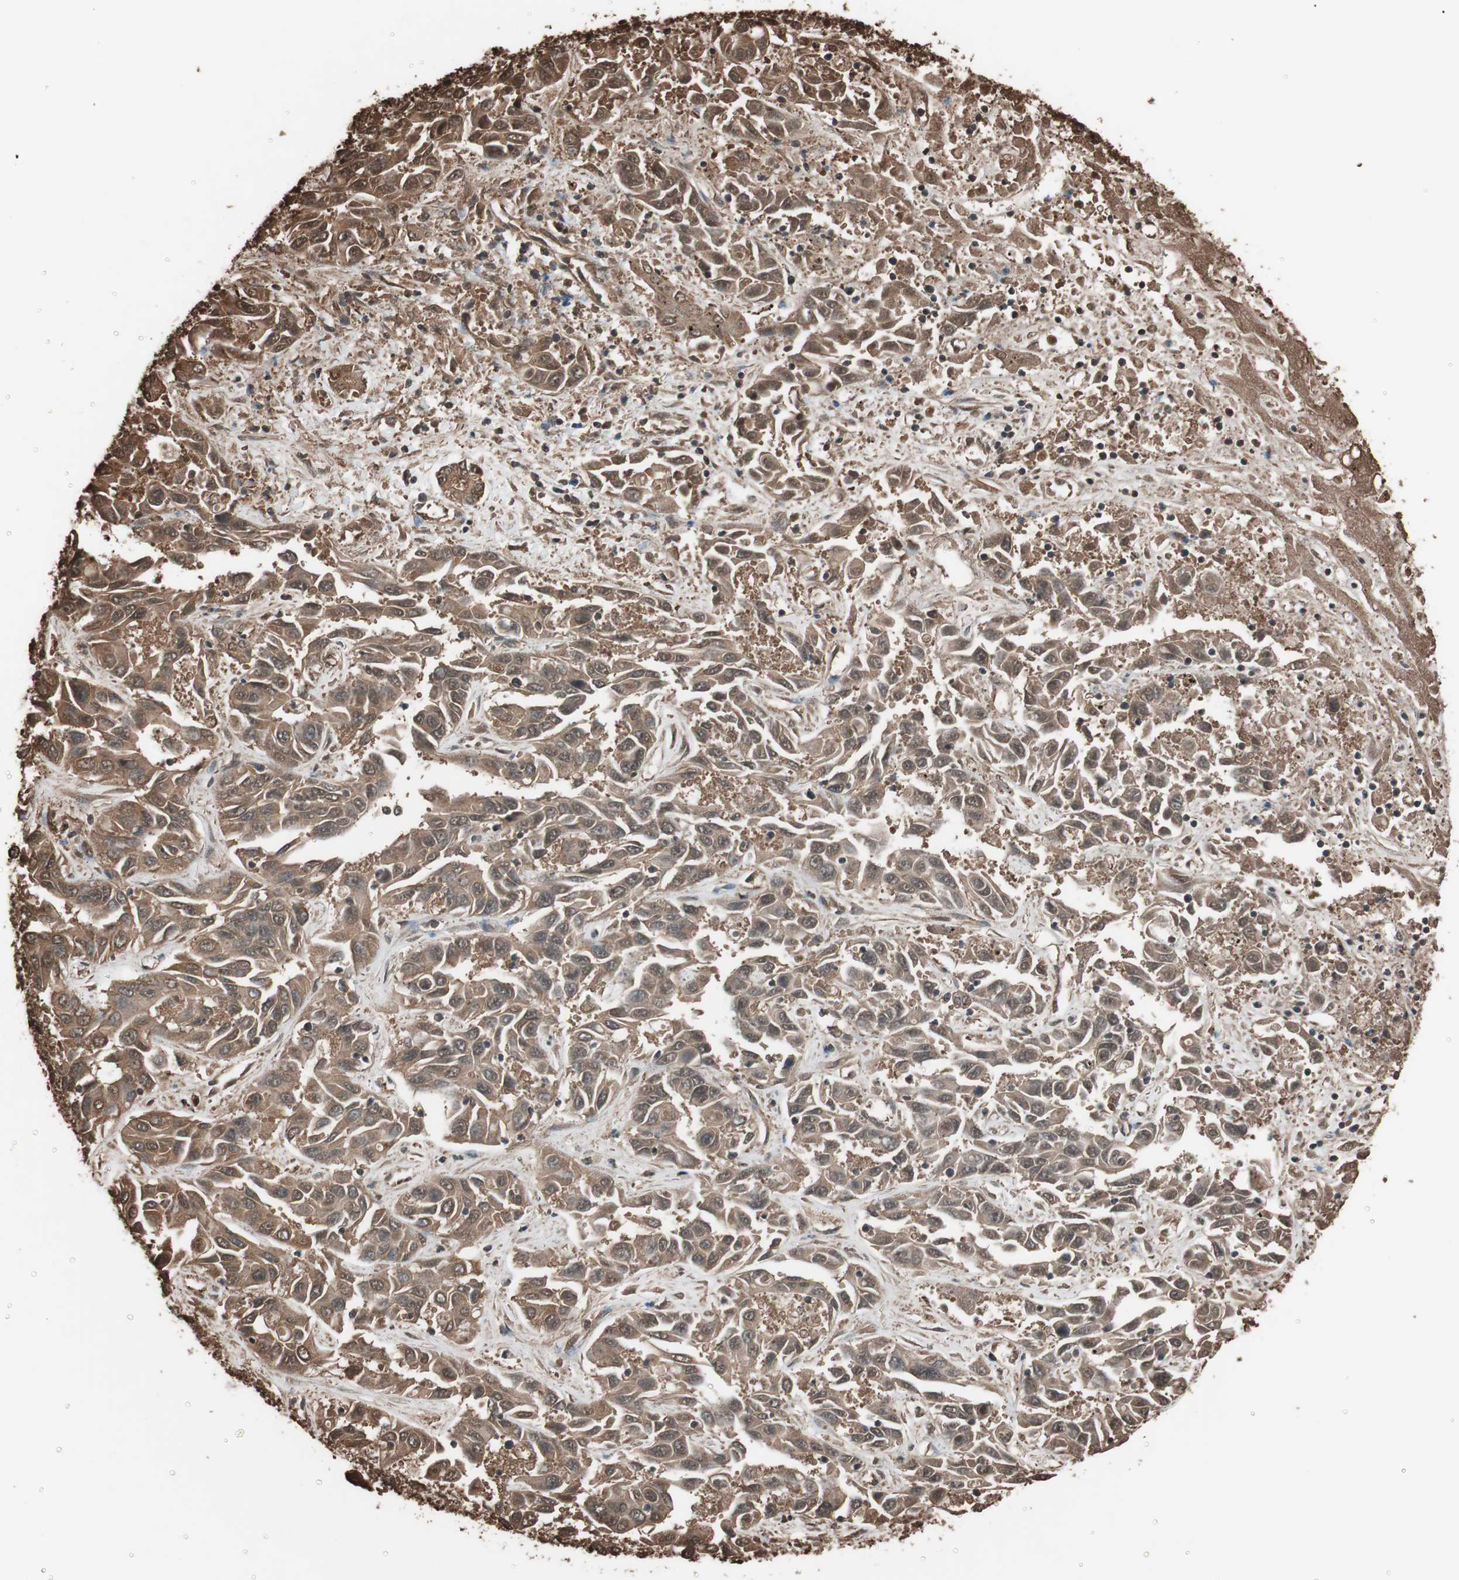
{"staining": {"intensity": "moderate", "quantity": ">75%", "location": "cytoplasmic/membranous"}, "tissue": "liver cancer", "cell_type": "Tumor cells", "image_type": "cancer", "snomed": [{"axis": "morphology", "description": "Cholangiocarcinoma"}, {"axis": "topography", "description": "Liver"}], "caption": "Liver cancer stained for a protein exhibits moderate cytoplasmic/membranous positivity in tumor cells. (DAB (3,3'-diaminobenzidine) IHC with brightfield microscopy, high magnification).", "gene": "CALM2", "patient": {"sex": "female", "age": 52}}